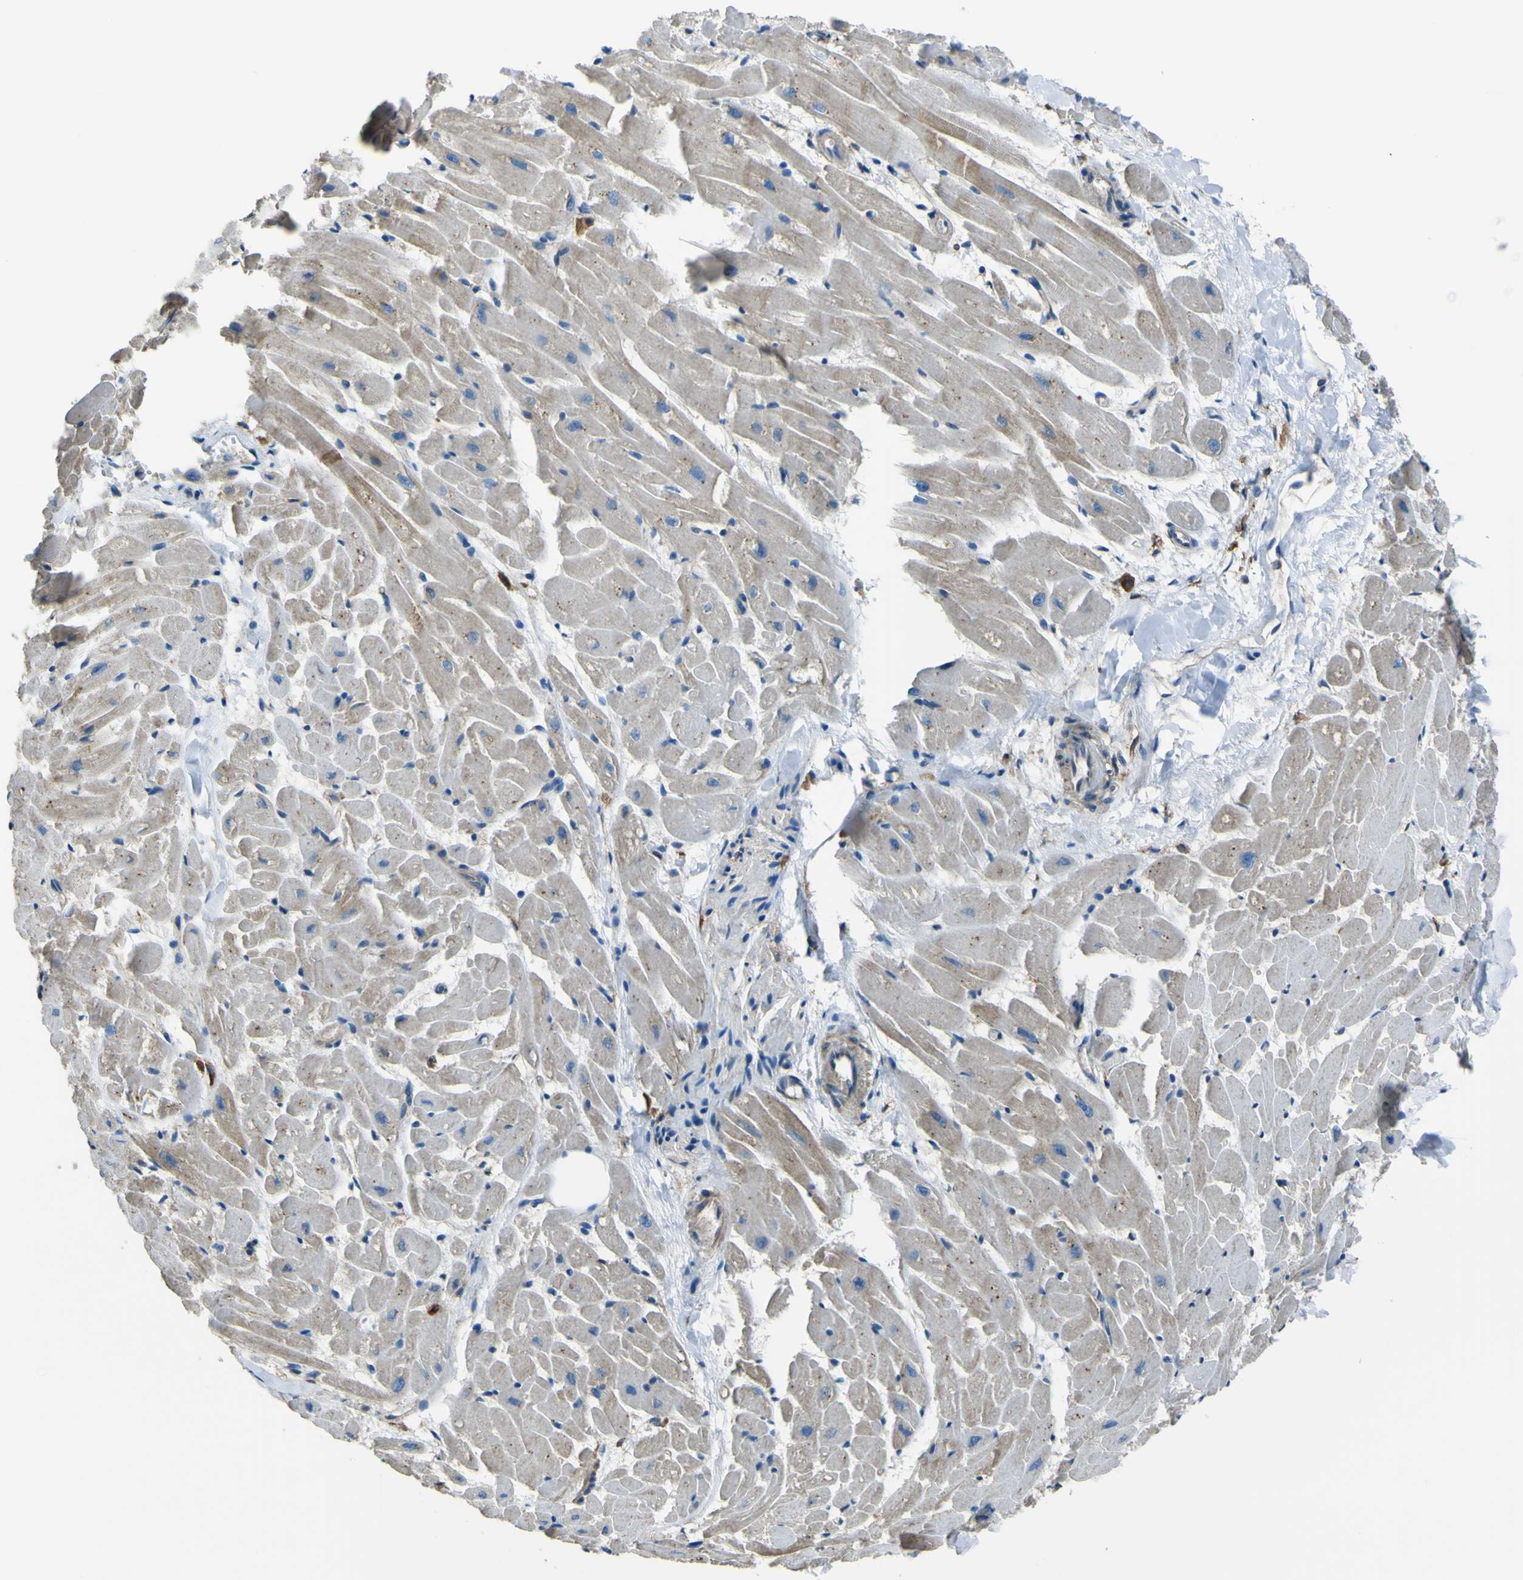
{"staining": {"intensity": "weak", "quantity": "<25%", "location": "cytoplasmic/membranous"}, "tissue": "heart muscle", "cell_type": "Cardiomyocytes", "image_type": "normal", "snomed": [{"axis": "morphology", "description": "Normal tissue, NOS"}, {"axis": "topography", "description": "Heart"}], "caption": "IHC photomicrograph of benign heart muscle: human heart muscle stained with DAB exhibits no significant protein expression in cardiomyocytes. (Stains: DAB IHC with hematoxylin counter stain, Microscopy: brightfield microscopy at high magnification).", "gene": "LAIR1", "patient": {"sex": "female", "age": 19}}